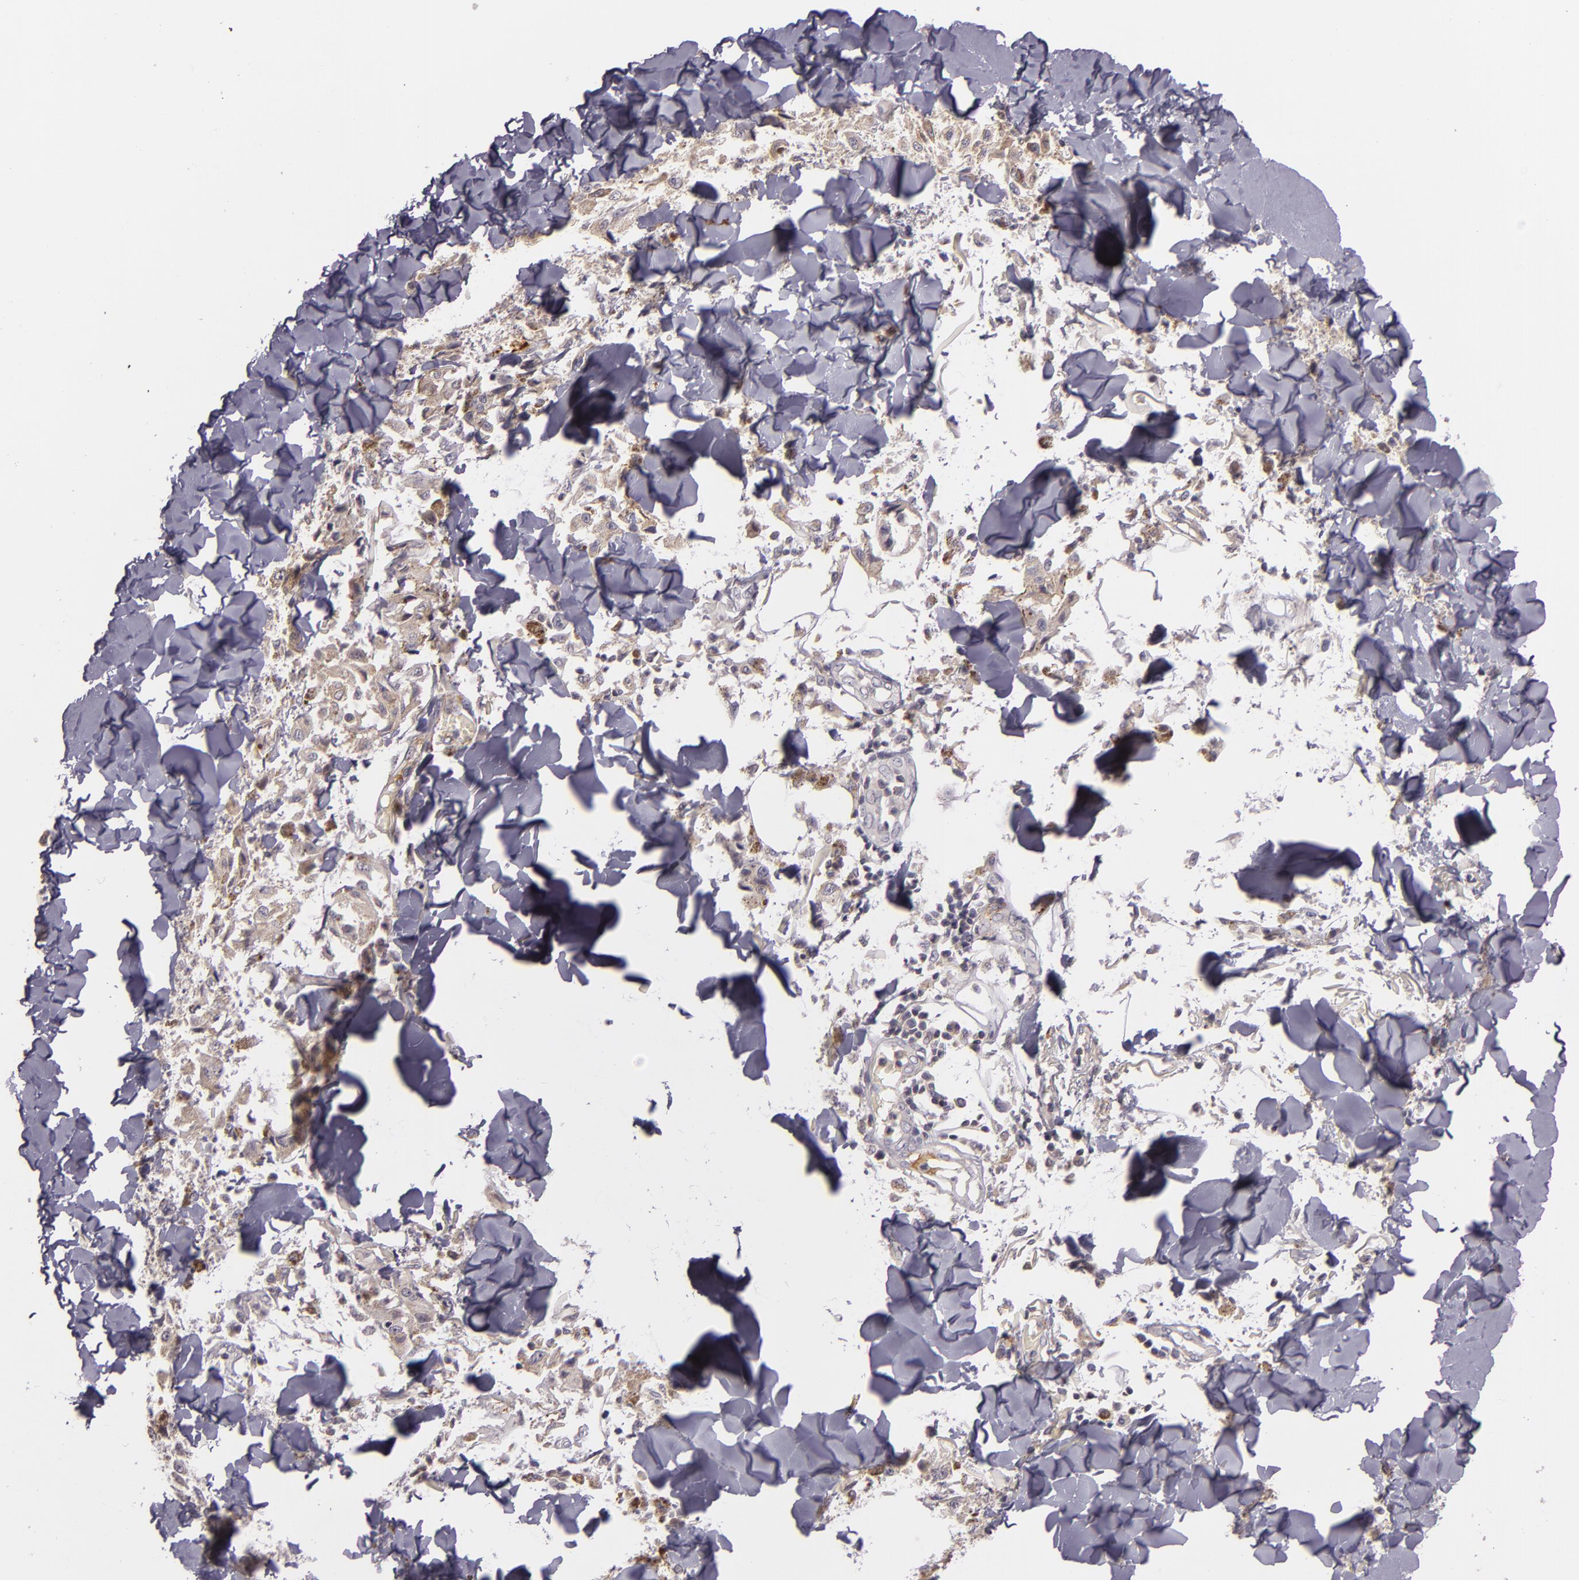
{"staining": {"intensity": "weak", "quantity": "25%-75%", "location": "cytoplasmic/membranous"}, "tissue": "melanoma", "cell_type": "Tumor cells", "image_type": "cancer", "snomed": [{"axis": "morphology", "description": "Malignant melanoma, NOS"}, {"axis": "topography", "description": "Skin"}], "caption": "An image of human melanoma stained for a protein reveals weak cytoplasmic/membranous brown staining in tumor cells. (brown staining indicates protein expression, while blue staining denotes nuclei).", "gene": "RALGAPA1", "patient": {"sex": "female", "age": 64}}